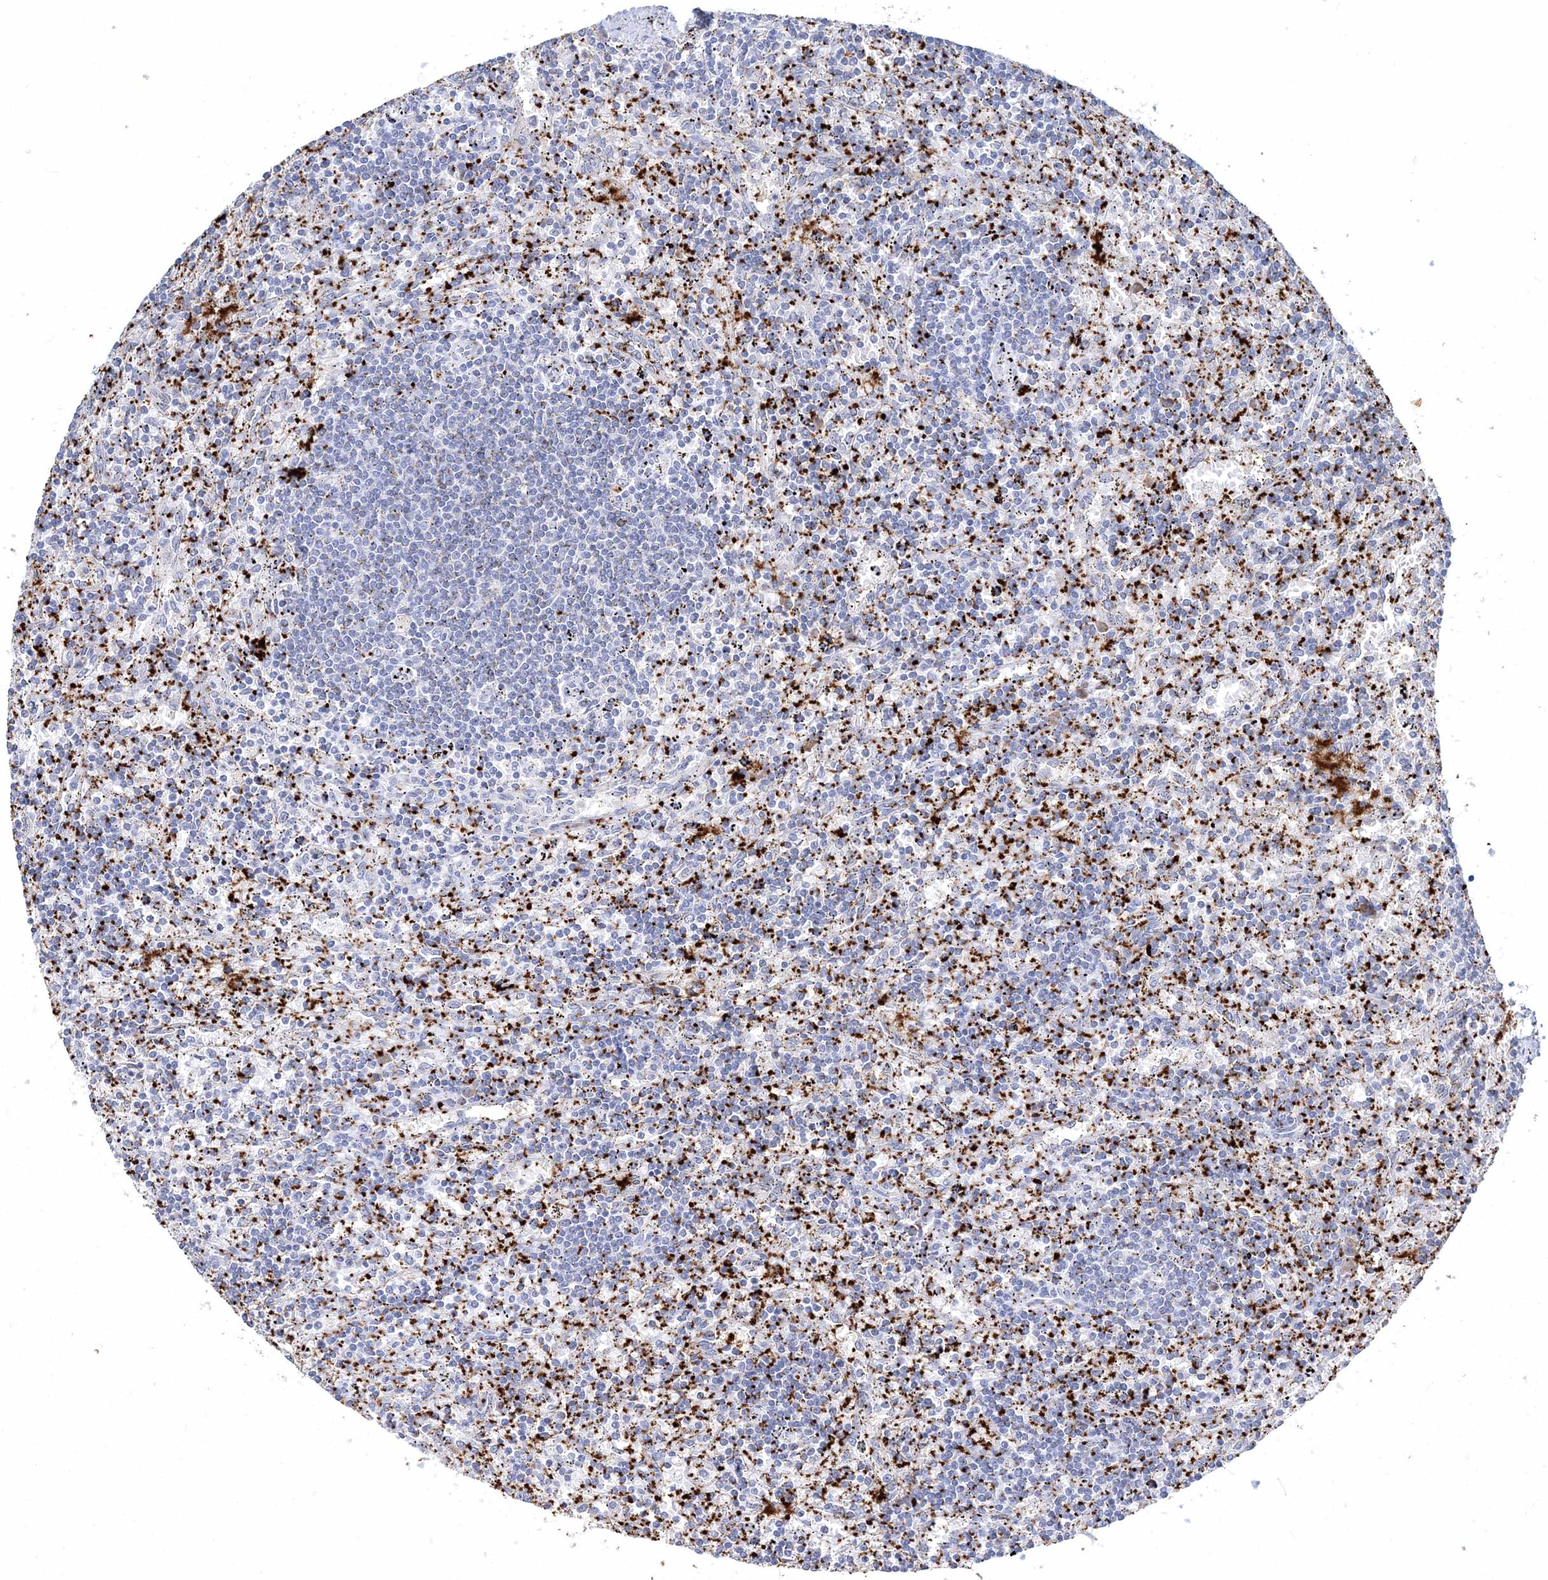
{"staining": {"intensity": "negative", "quantity": "none", "location": "none"}, "tissue": "lymphoma", "cell_type": "Tumor cells", "image_type": "cancer", "snomed": [{"axis": "morphology", "description": "Malignant lymphoma, non-Hodgkin's type, Low grade"}, {"axis": "topography", "description": "Spleen"}], "caption": "An image of human lymphoma is negative for staining in tumor cells.", "gene": "MYOZ2", "patient": {"sex": "male", "age": 76}}